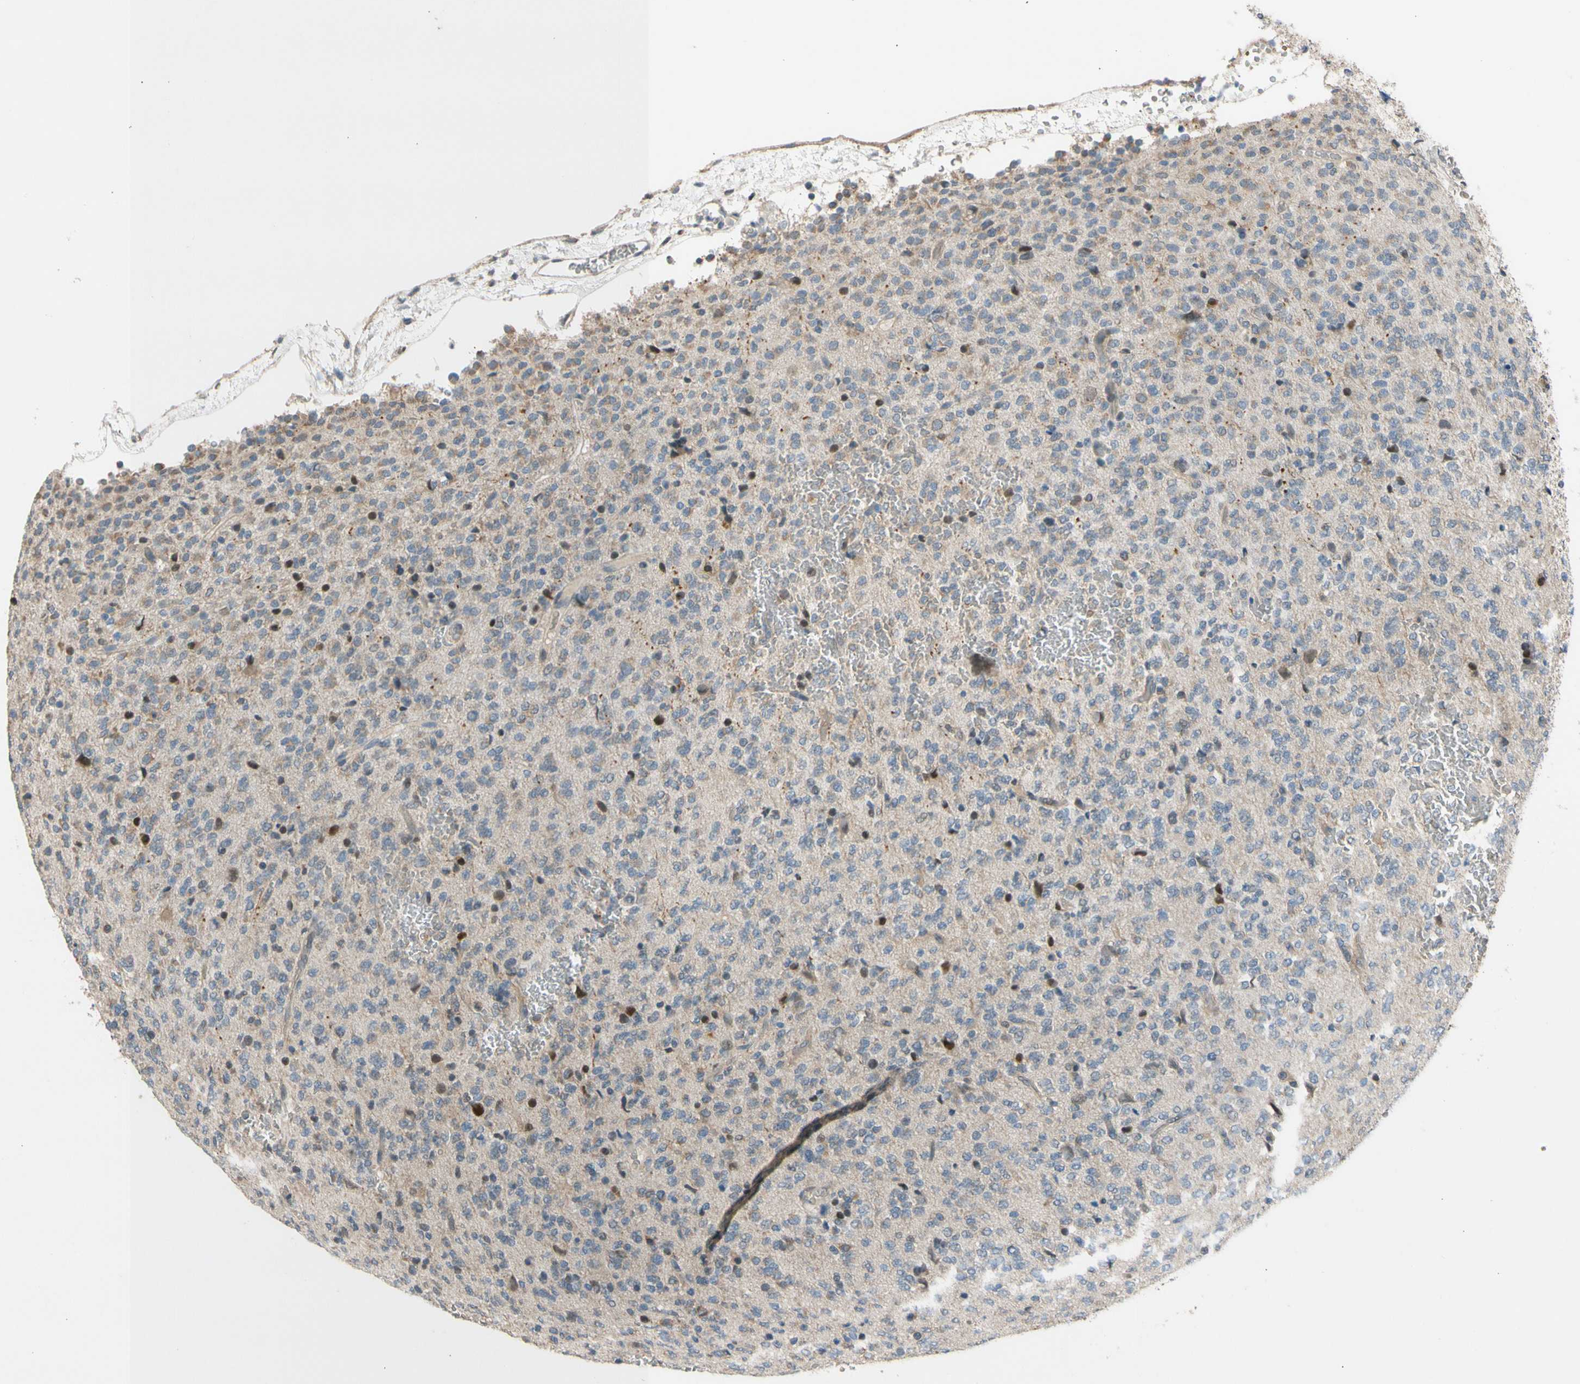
{"staining": {"intensity": "negative", "quantity": "none", "location": "none"}, "tissue": "glioma", "cell_type": "Tumor cells", "image_type": "cancer", "snomed": [{"axis": "morphology", "description": "Glioma, malignant, Low grade"}, {"axis": "topography", "description": "Brain"}], "caption": "This image is of glioma stained with immunohistochemistry to label a protein in brown with the nuclei are counter-stained blue. There is no expression in tumor cells.", "gene": "ZNF184", "patient": {"sex": "male", "age": 38}}